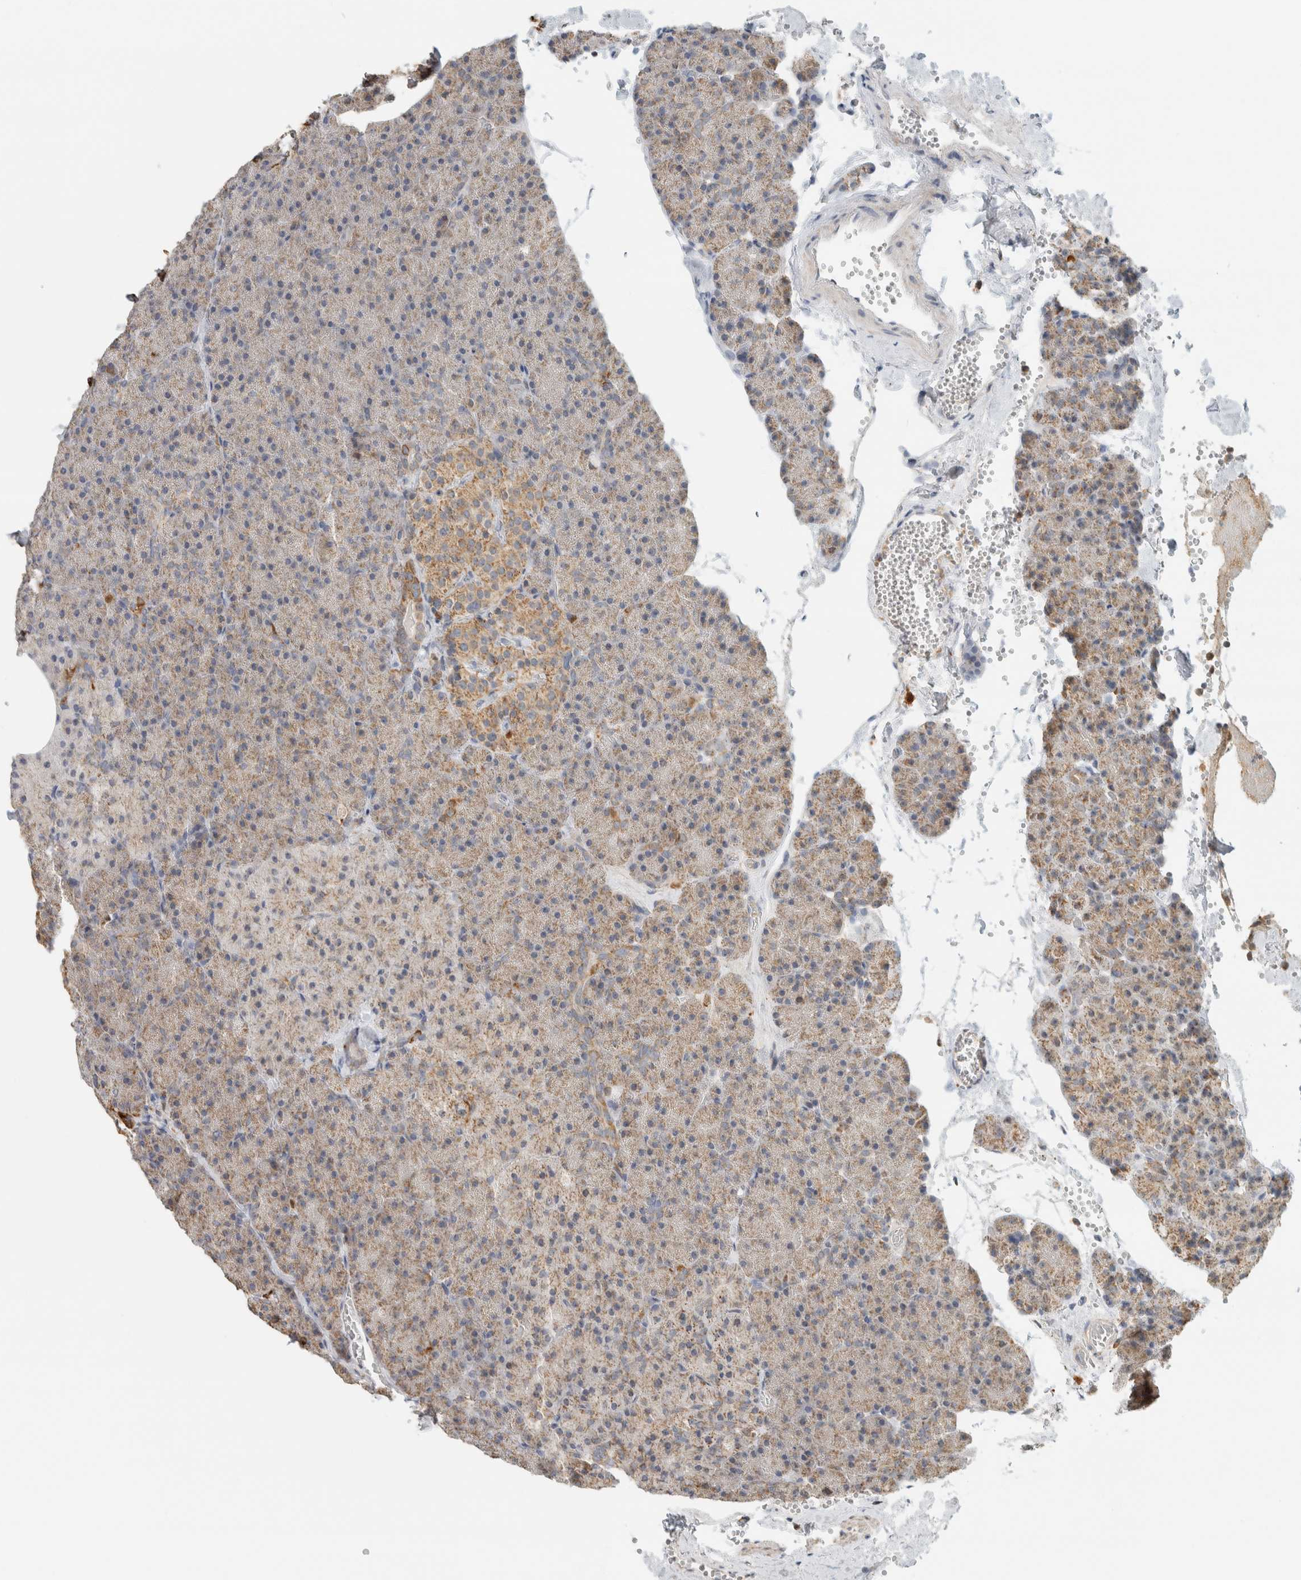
{"staining": {"intensity": "weak", "quantity": ">75%", "location": "cytoplasmic/membranous"}, "tissue": "pancreas", "cell_type": "Exocrine glandular cells", "image_type": "normal", "snomed": [{"axis": "morphology", "description": "Normal tissue, NOS"}, {"axis": "morphology", "description": "Carcinoid, malignant, NOS"}, {"axis": "topography", "description": "Pancreas"}], "caption": "Immunohistochemical staining of unremarkable human pancreas displays >75% levels of weak cytoplasmic/membranous protein staining in about >75% of exocrine glandular cells.", "gene": "CAPG", "patient": {"sex": "female", "age": 35}}